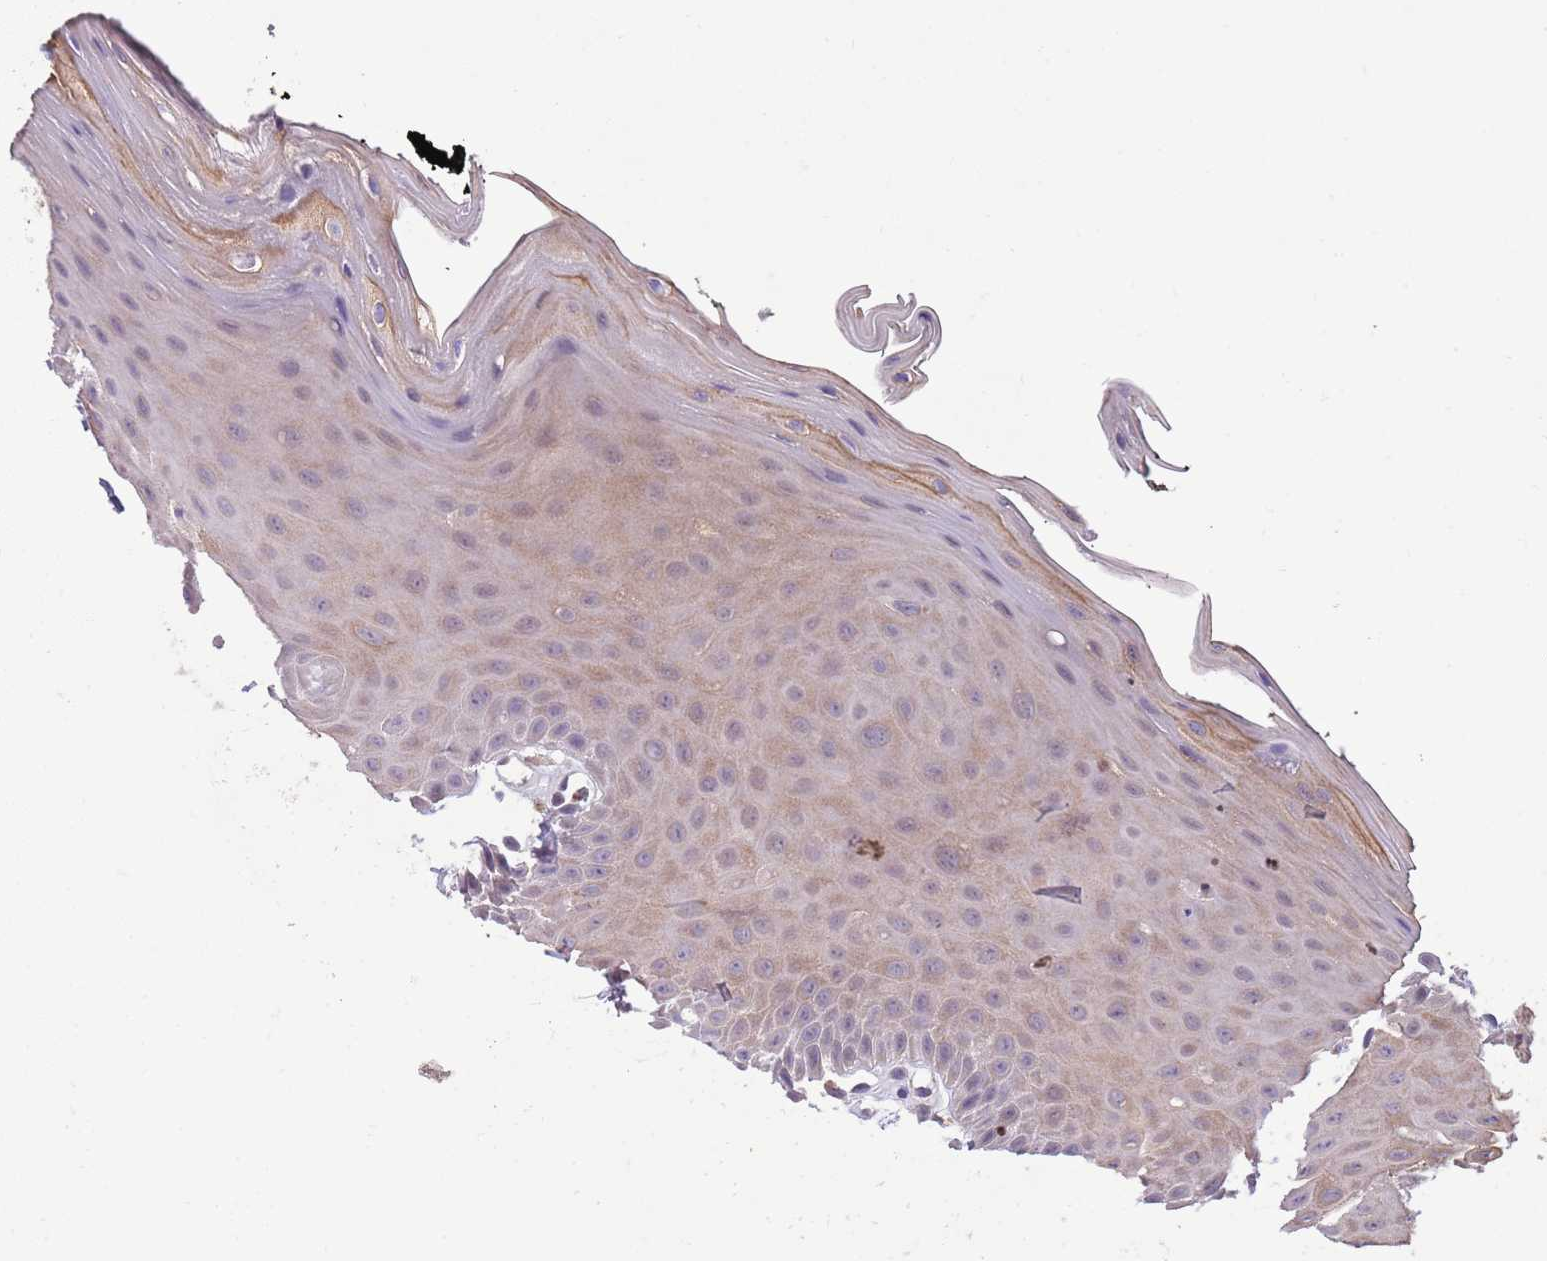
{"staining": {"intensity": "moderate", "quantity": "25%-75%", "location": "cytoplasmic/membranous"}, "tissue": "oral mucosa", "cell_type": "Squamous epithelial cells", "image_type": "normal", "snomed": [{"axis": "morphology", "description": "Normal tissue, NOS"}, {"axis": "topography", "description": "Oral tissue"}, {"axis": "topography", "description": "Tounge, NOS"}], "caption": "Immunohistochemical staining of unremarkable oral mucosa shows moderate cytoplasmic/membranous protein staining in approximately 25%-75% of squamous epithelial cells. (DAB = brown stain, brightfield microscopy at high magnification).", "gene": "ADCY7", "patient": {"sex": "female", "age": 59}}